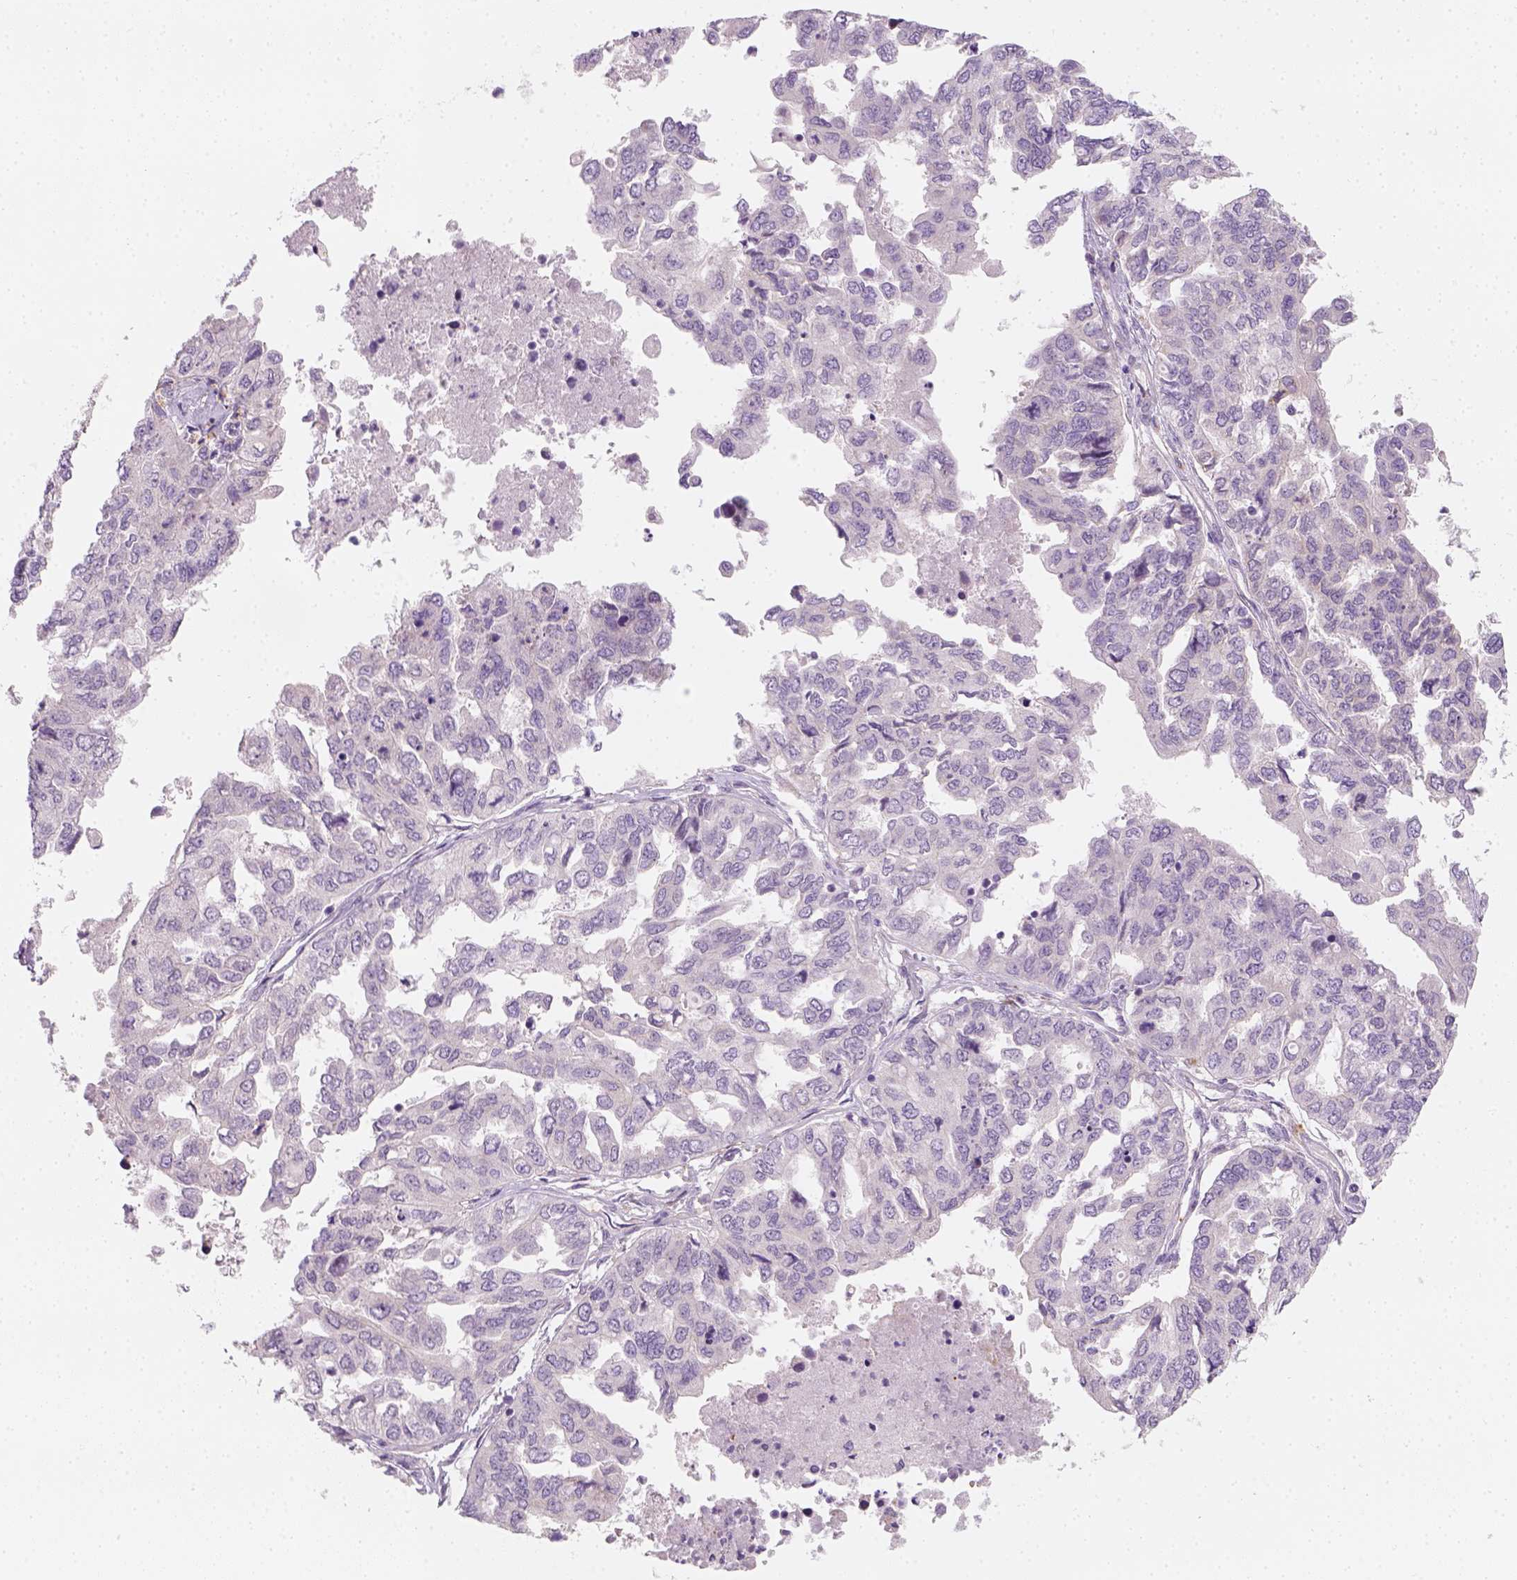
{"staining": {"intensity": "negative", "quantity": "none", "location": "none"}, "tissue": "ovarian cancer", "cell_type": "Tumor cells", "image_type": "cancer", "snomed": [{"axis": "morphology", "description": "Cystadenocarcinoma, serous, NOS"}, {"axis": "topography", "description": "Ovary"}], "caption": "Serous cystadenocarcinoma (ovarian) stained for a protein using immunohistochemistry (IHC) displays no positivity tumor cells.", "gene": "FAM163B", "patient": {"sex": "female", "age": 53}}